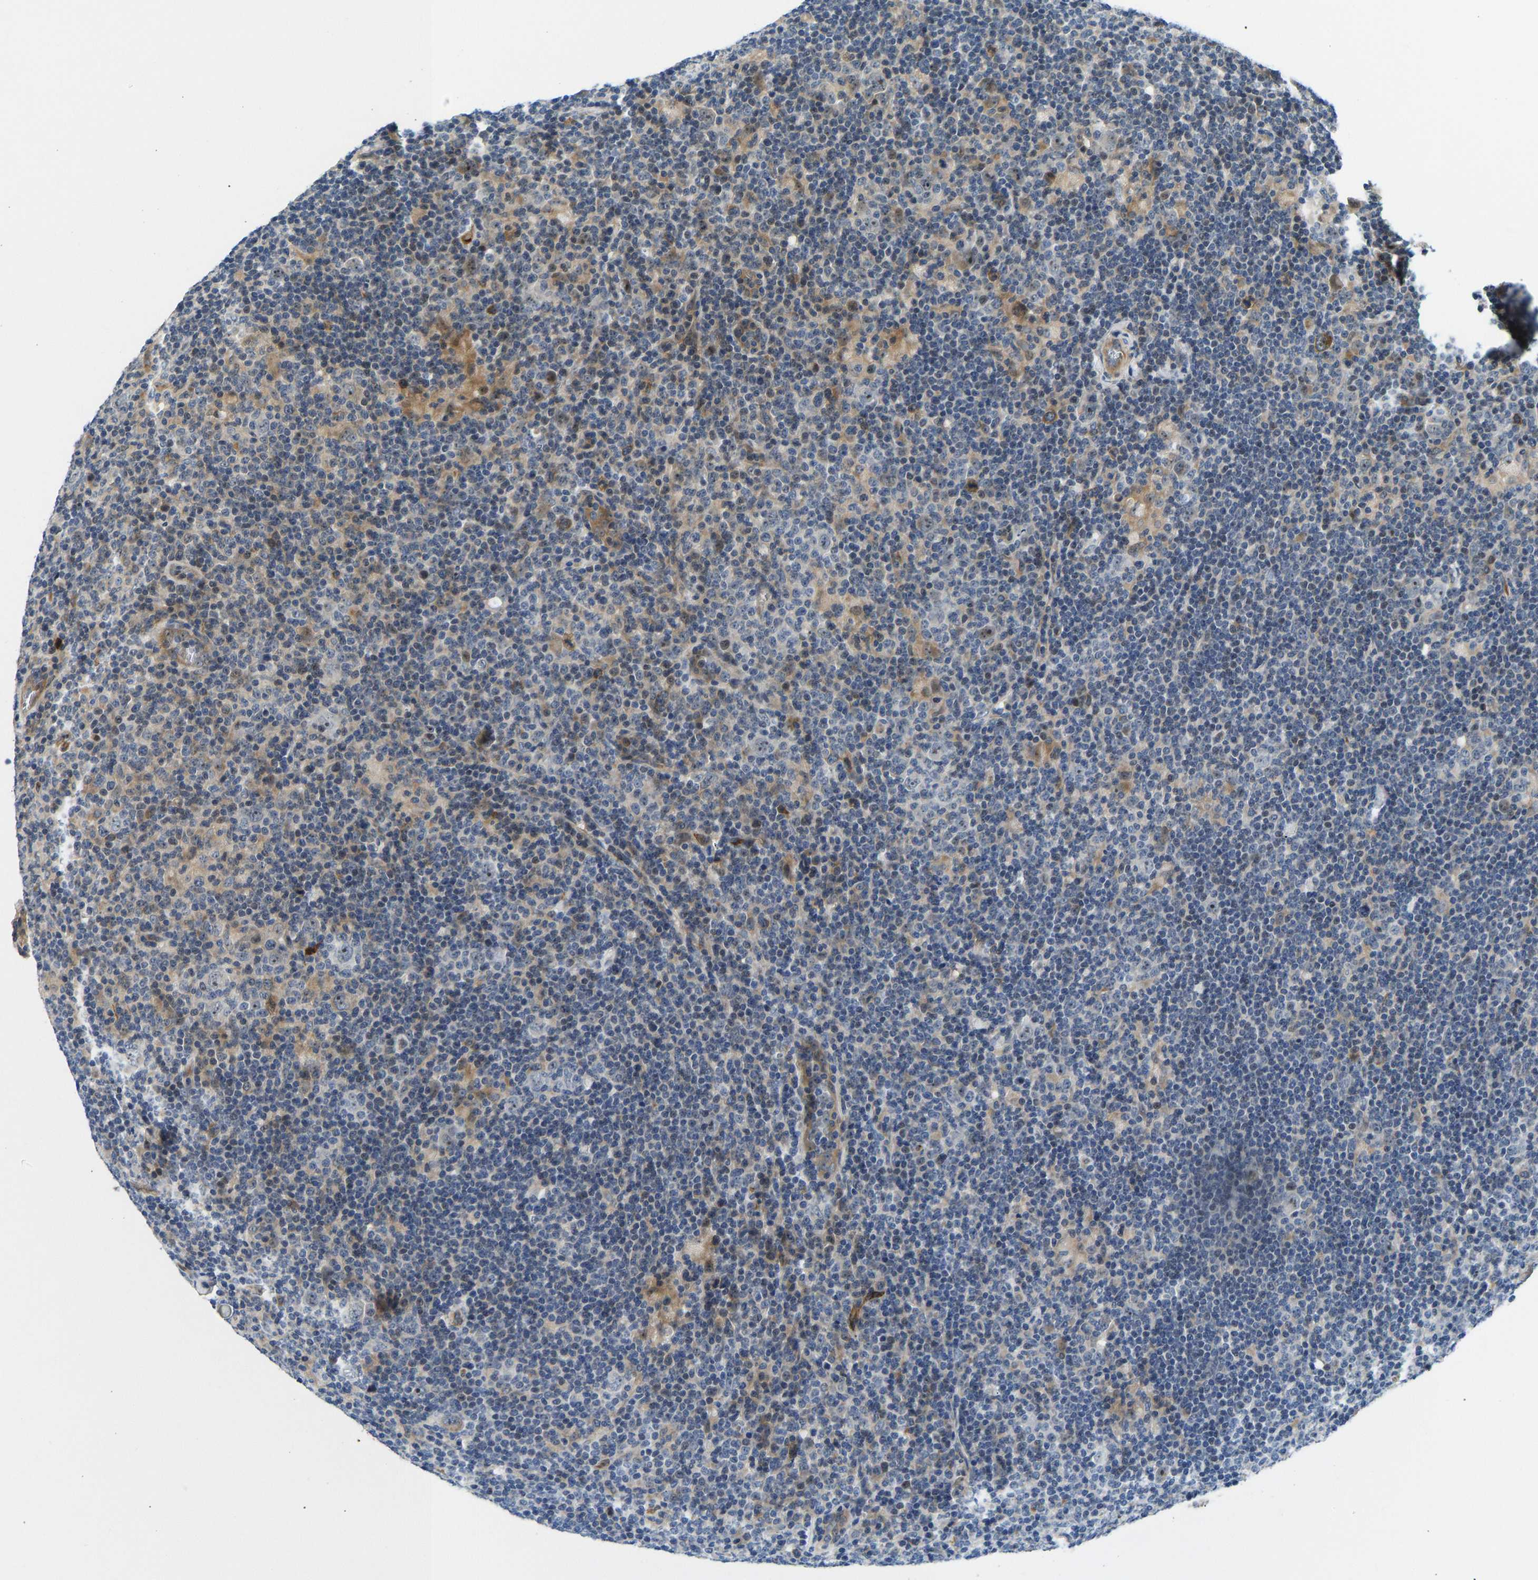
{"staining": {"intensity": "moderate", "quantity": "<25%", "location": "nuclear"}, "tissue": "lymphoma", "cell_type": "Tumor cells", "image_type": "cancer", "snomed": [{"axis": "morphology", "description": "Hodgkin's disease, NOS"}, {"axis": "topography", "description": "Lymph node"}], "caption": "Immunohistochemical staining of Hodgkin's disease reveals moderate nuclear protein positivity in approximately <25% of tumor cells. The staining was performed using DAB, with brown indicating positive protein expression. Nuclei are stained blue with hematoxylin.", "gene": "RESF1", "patient": {"sex": "female", "age": 57}}